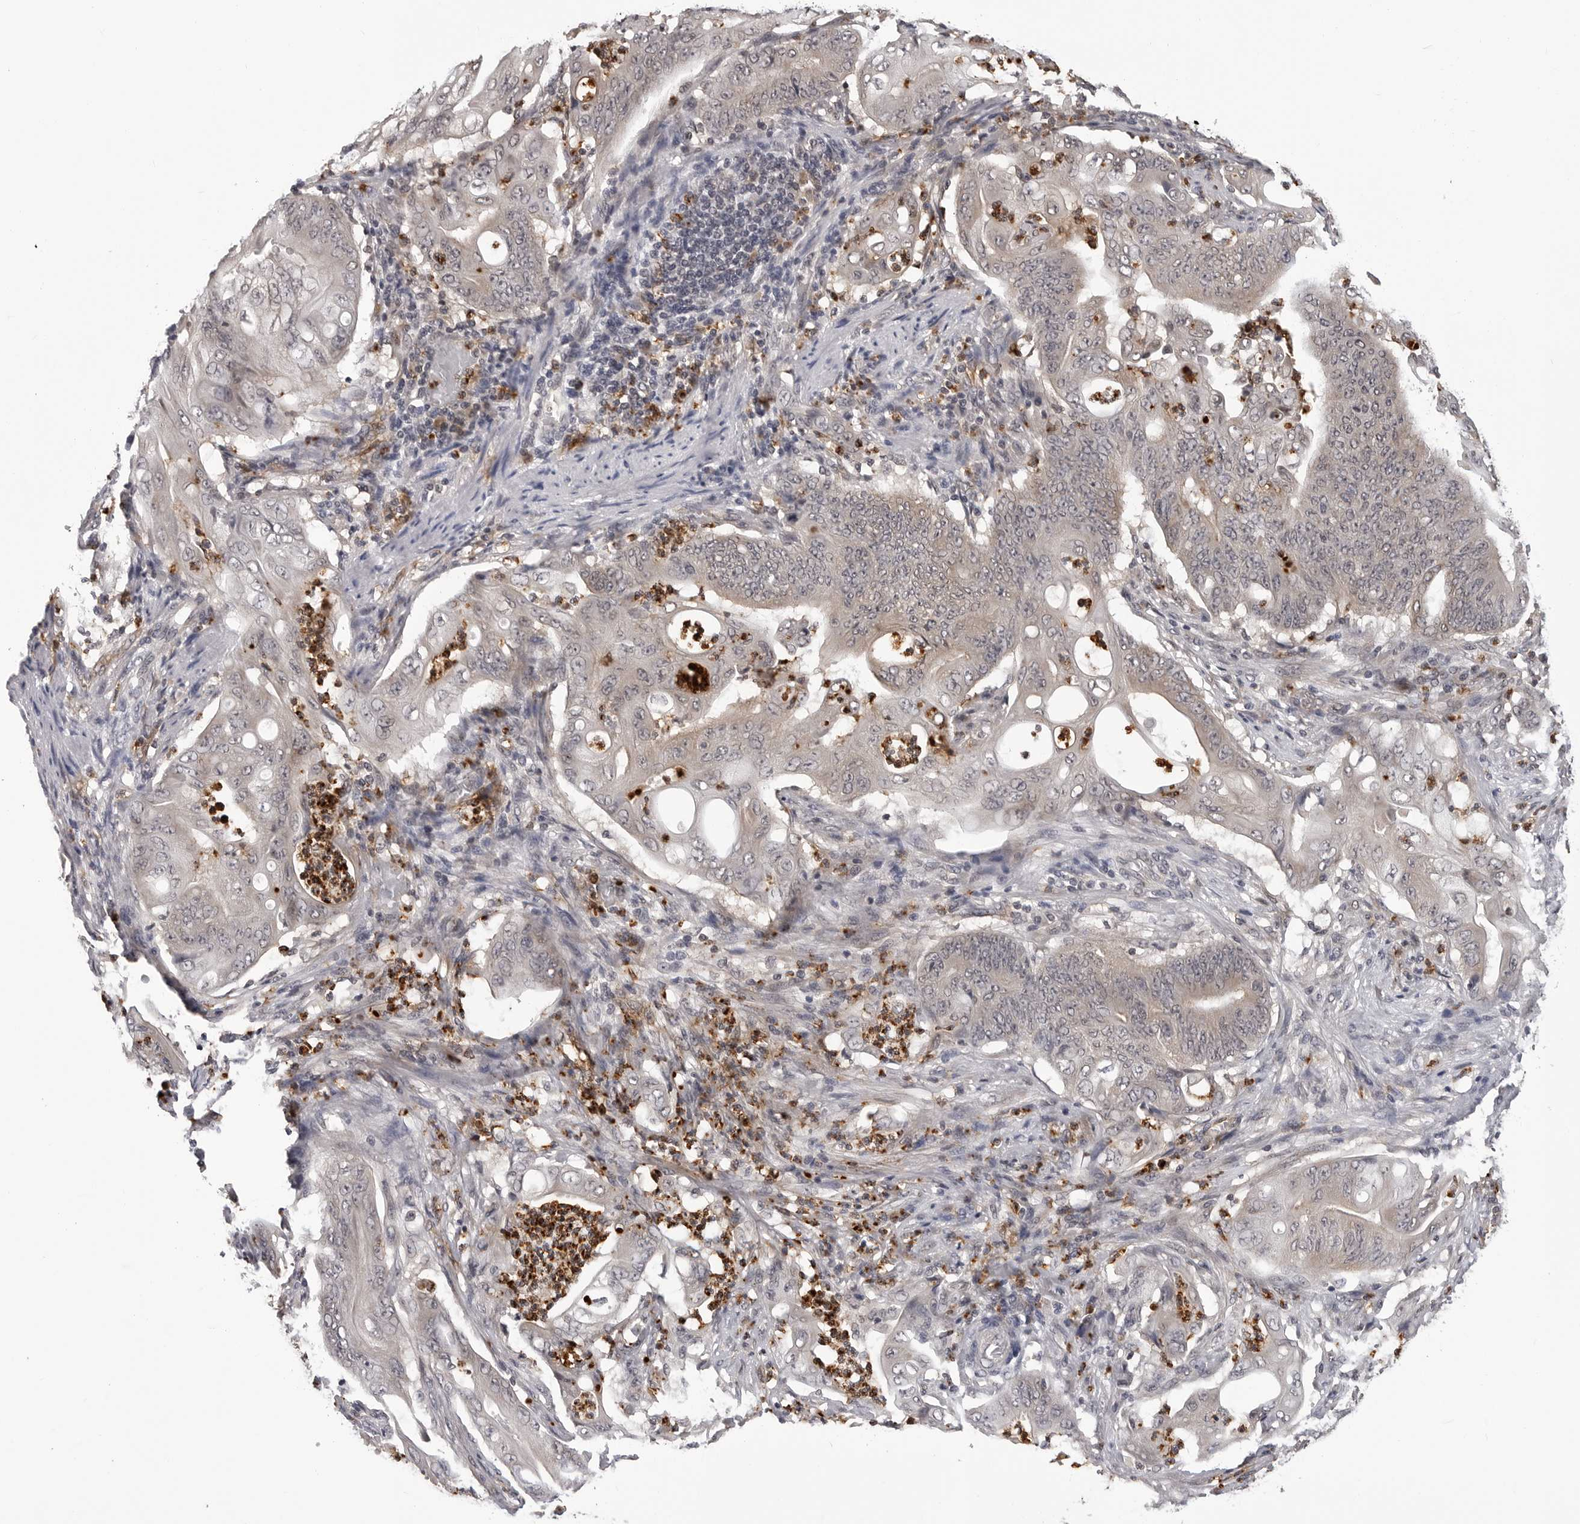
{"staining": {"intensity": "weak", "quantity": "<25%", "location": "cytoplasmic/membranous"}, "tissue": "stomach cancer", "cell_type": "Tumor cells", "image_type": "cancer", "snomed": [{"axis": "morphology", "description": "Adenocarcinoma, NOS"}, {"axis": "topography", "description": "Stomach"}], "caption": "Tumor cells show no significant positivity in stomach cancer (adenocarcinoma). (DAB (3,3'-diaminobenzidine) immunohistochemistry (IHC) with hematoxylin counter stain).", "gene": "TRMT13", "patient": {"sex": "female", "age": 73}}